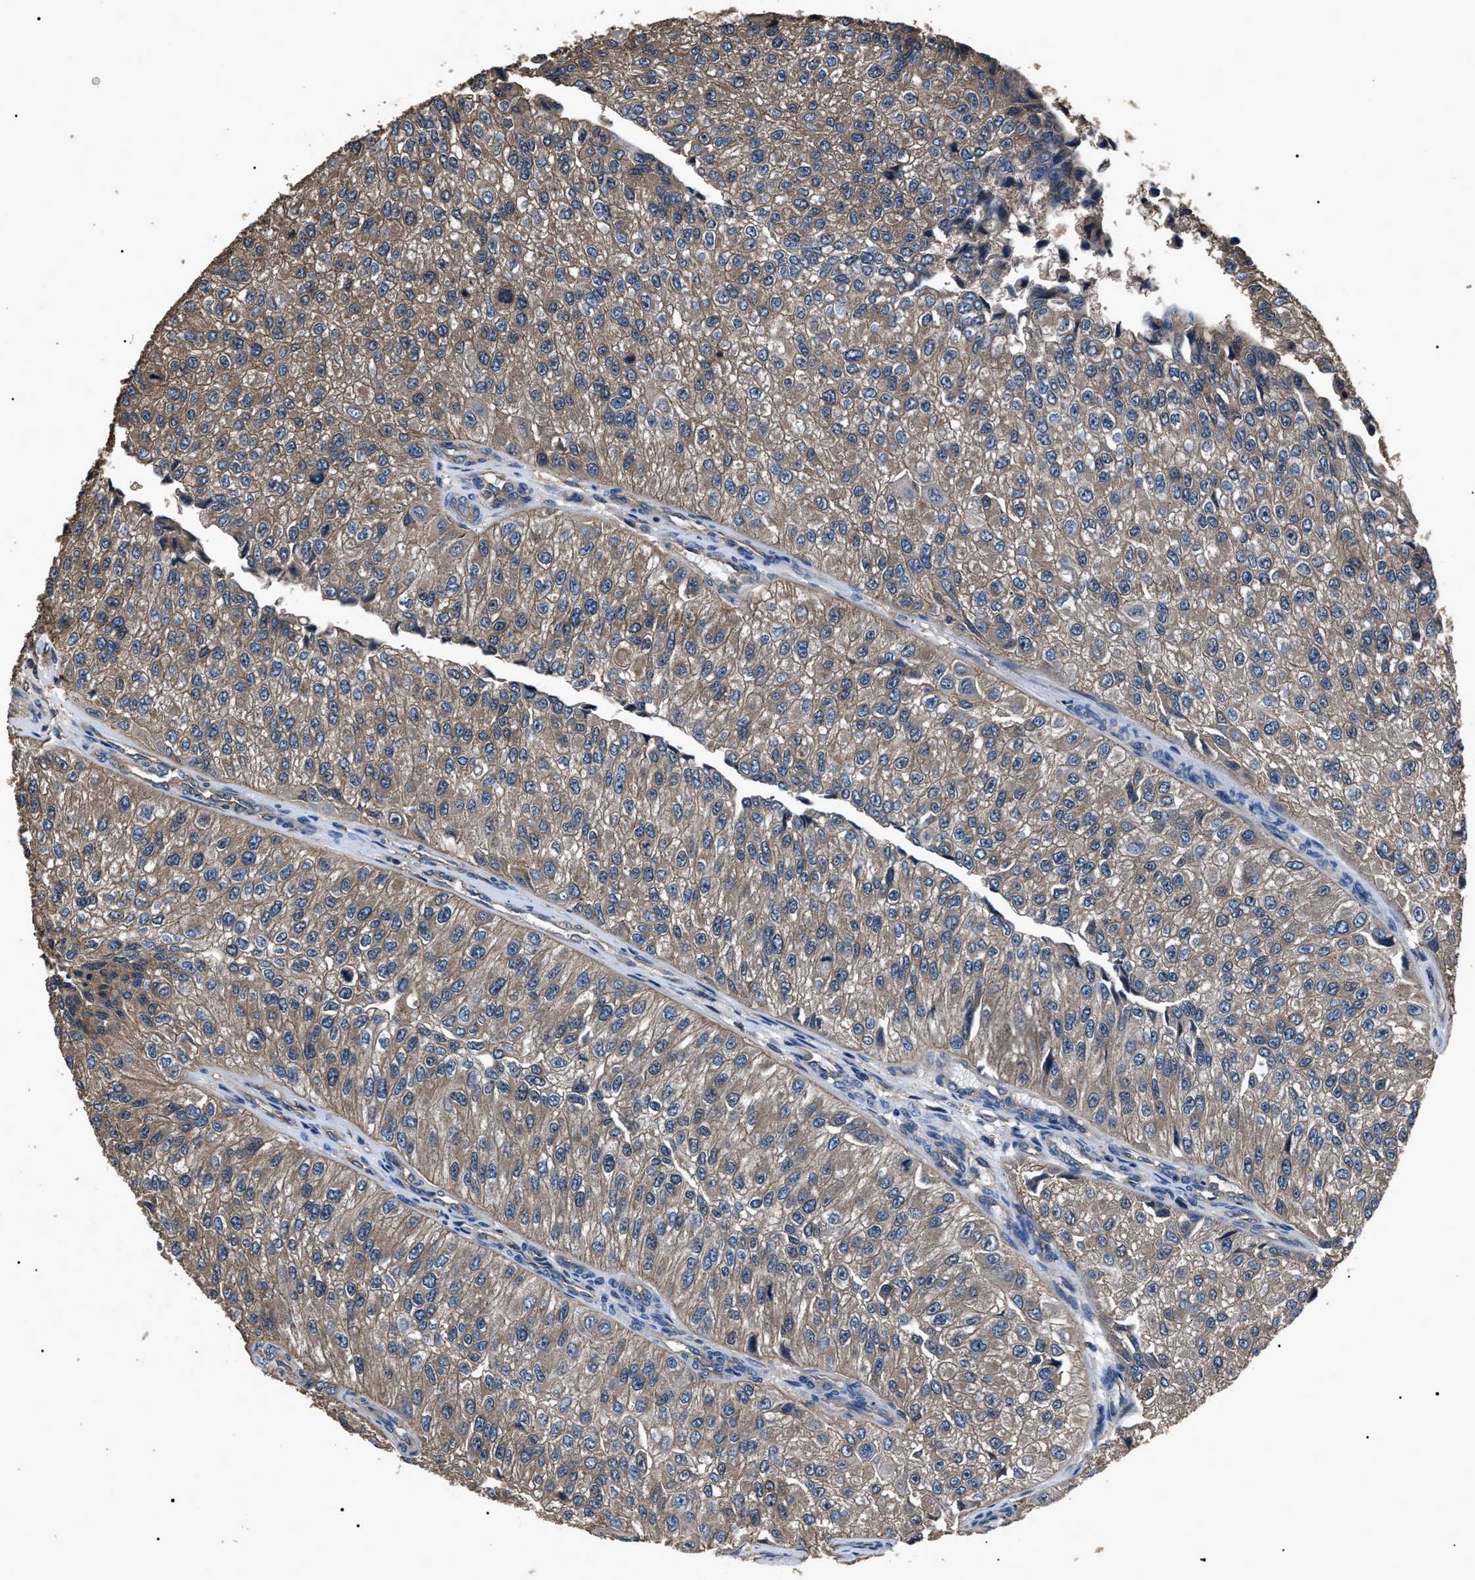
{"staining": {"intensity": "moderate", "quantity": ">75%", "location": "cytoplasmic/membranous"}, "tissue": "urothelial cancer", "cell_type": "Tumor cells", "image_type": "cancer", "snomed": [{"axis": "morphology", "description": "Urothelial carcinoma, High grade"}, {"axis": "topography", "description": "Kidney"}, {"axis": "topography", "description": "Urinary bladder"}], "caption": "Urothelial cancer stained with a protein marker displays moderate staining in tumor cells.", "gene": "RNF216", "patient": {"sex": "male", "age": 77}}